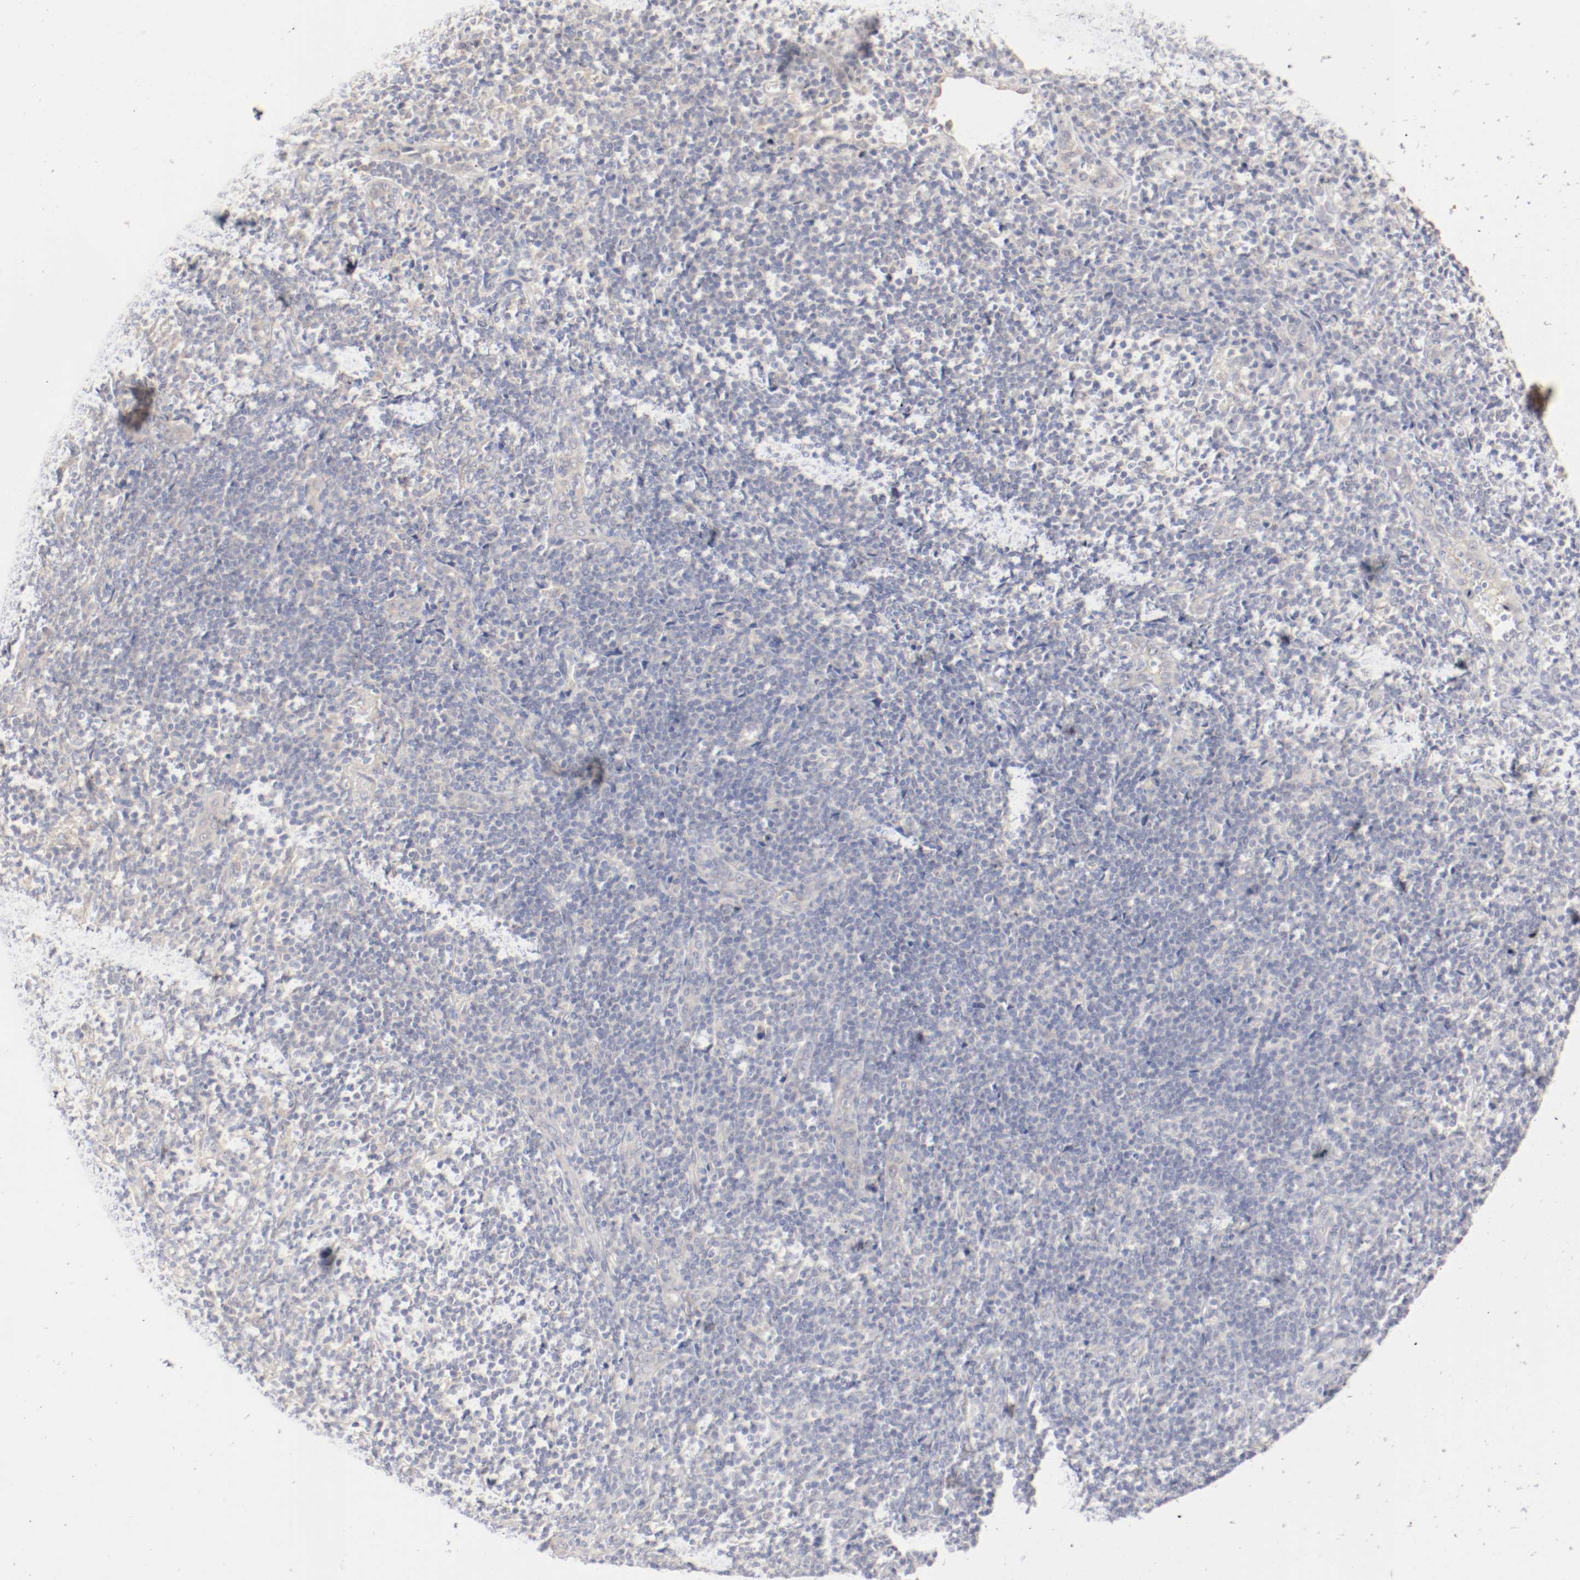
{"staining": {"intensity": "weak", "quantity": "25%-75%", "location": "cytoplasmic/membranous"}, "tissue": "lymphoma", "cell_type": "Tumor cells", "image_type": "cancer", "snomed": [{"axis": "morphology", "description": "Malignant lymphoma, non-Hodgkin's type, Low grade"}, {"axis": "topography", "description": "Lymph node"}], "caption": "This photomicrograph demonstrates immunohistochemistry (IHC) staining of human lymphoma, with low weak cytoplasmic/membranous staining in approximately 25%-75% of tumor cells.", "gene": "DNAL4", "patient": {"sex": "female", "age": 76}}